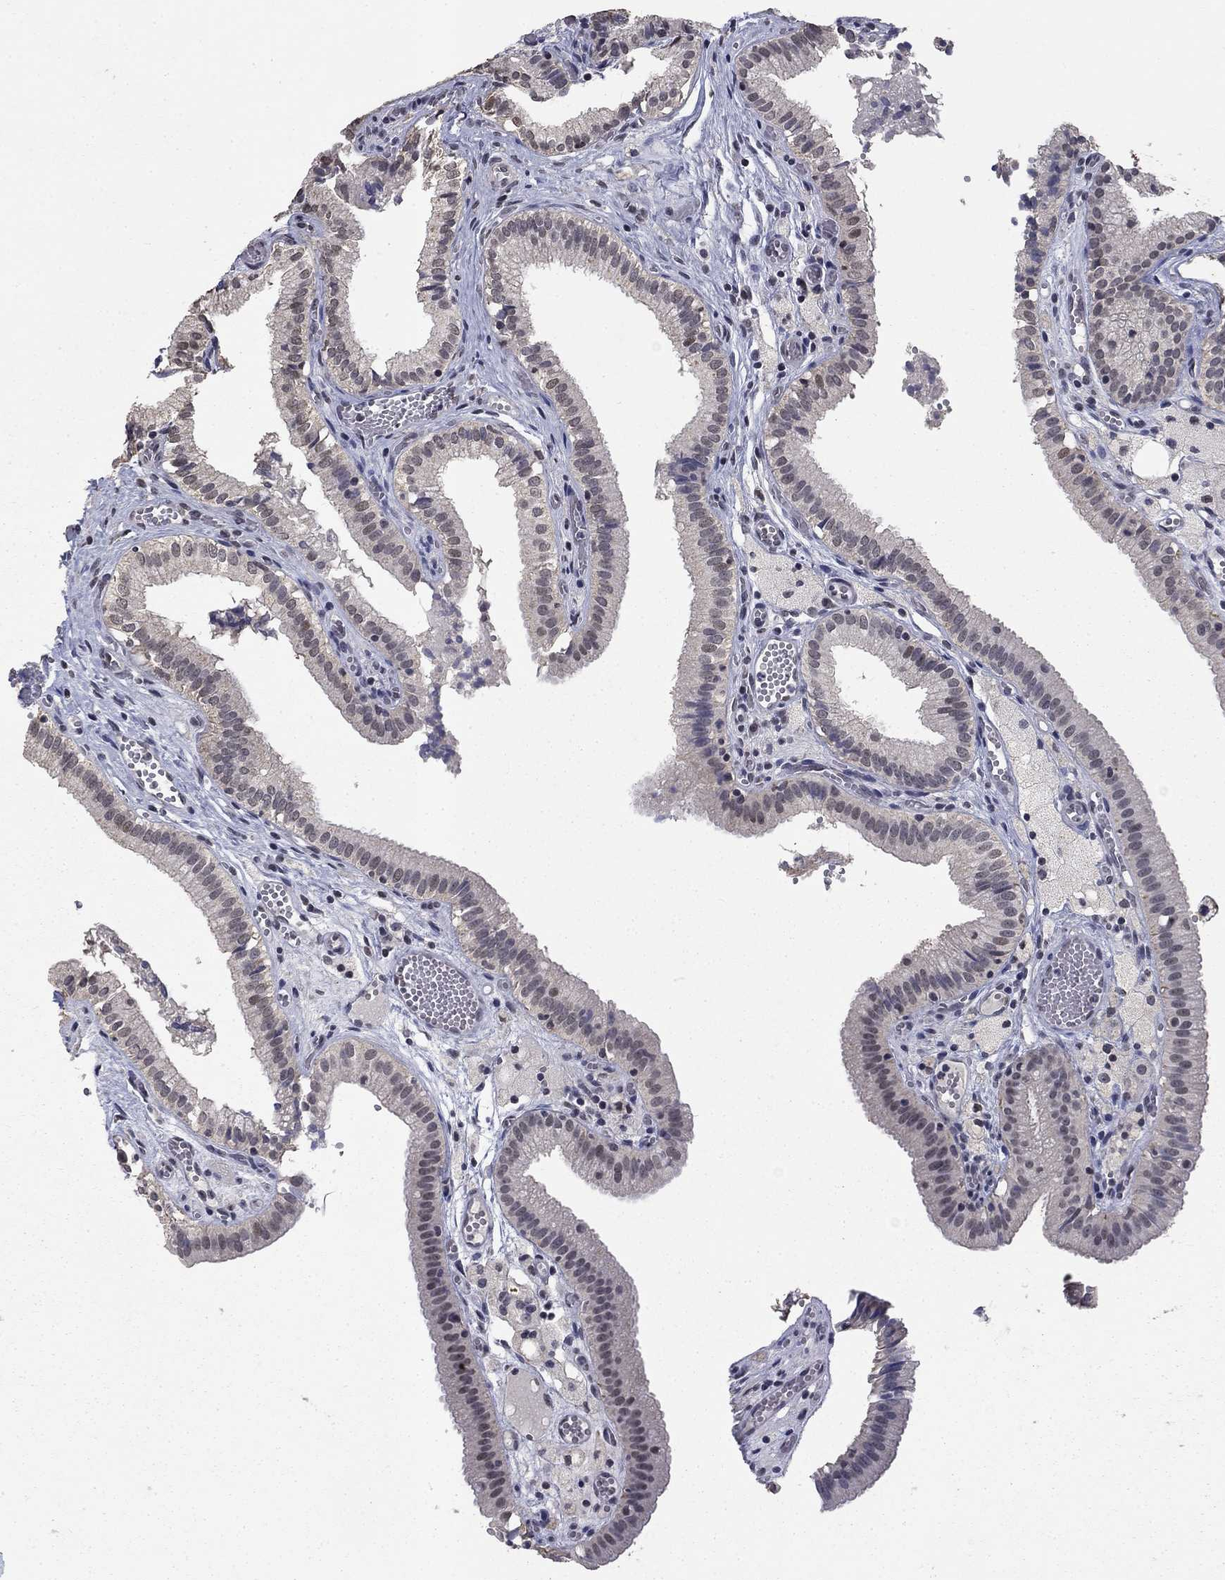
{"staining": {"intensity": "negative", "quantity": "none", "location": "none"}, "tissue": "gallbladder", "cell_type": "Glandular cells", "image_type": "normal", "snomed": [{"axis": "morphology", "description": "Normal tissue, NOS"}, {"axis": "topography", "description": "Gallbladder"}], "caption": "IHC micrograph of normal gallbladder: gallbladder stained with DAB displays no significant protein staining in glandular cells.", "gene": "SPATA33", "patient": {"sex": "female", "age": 24}}